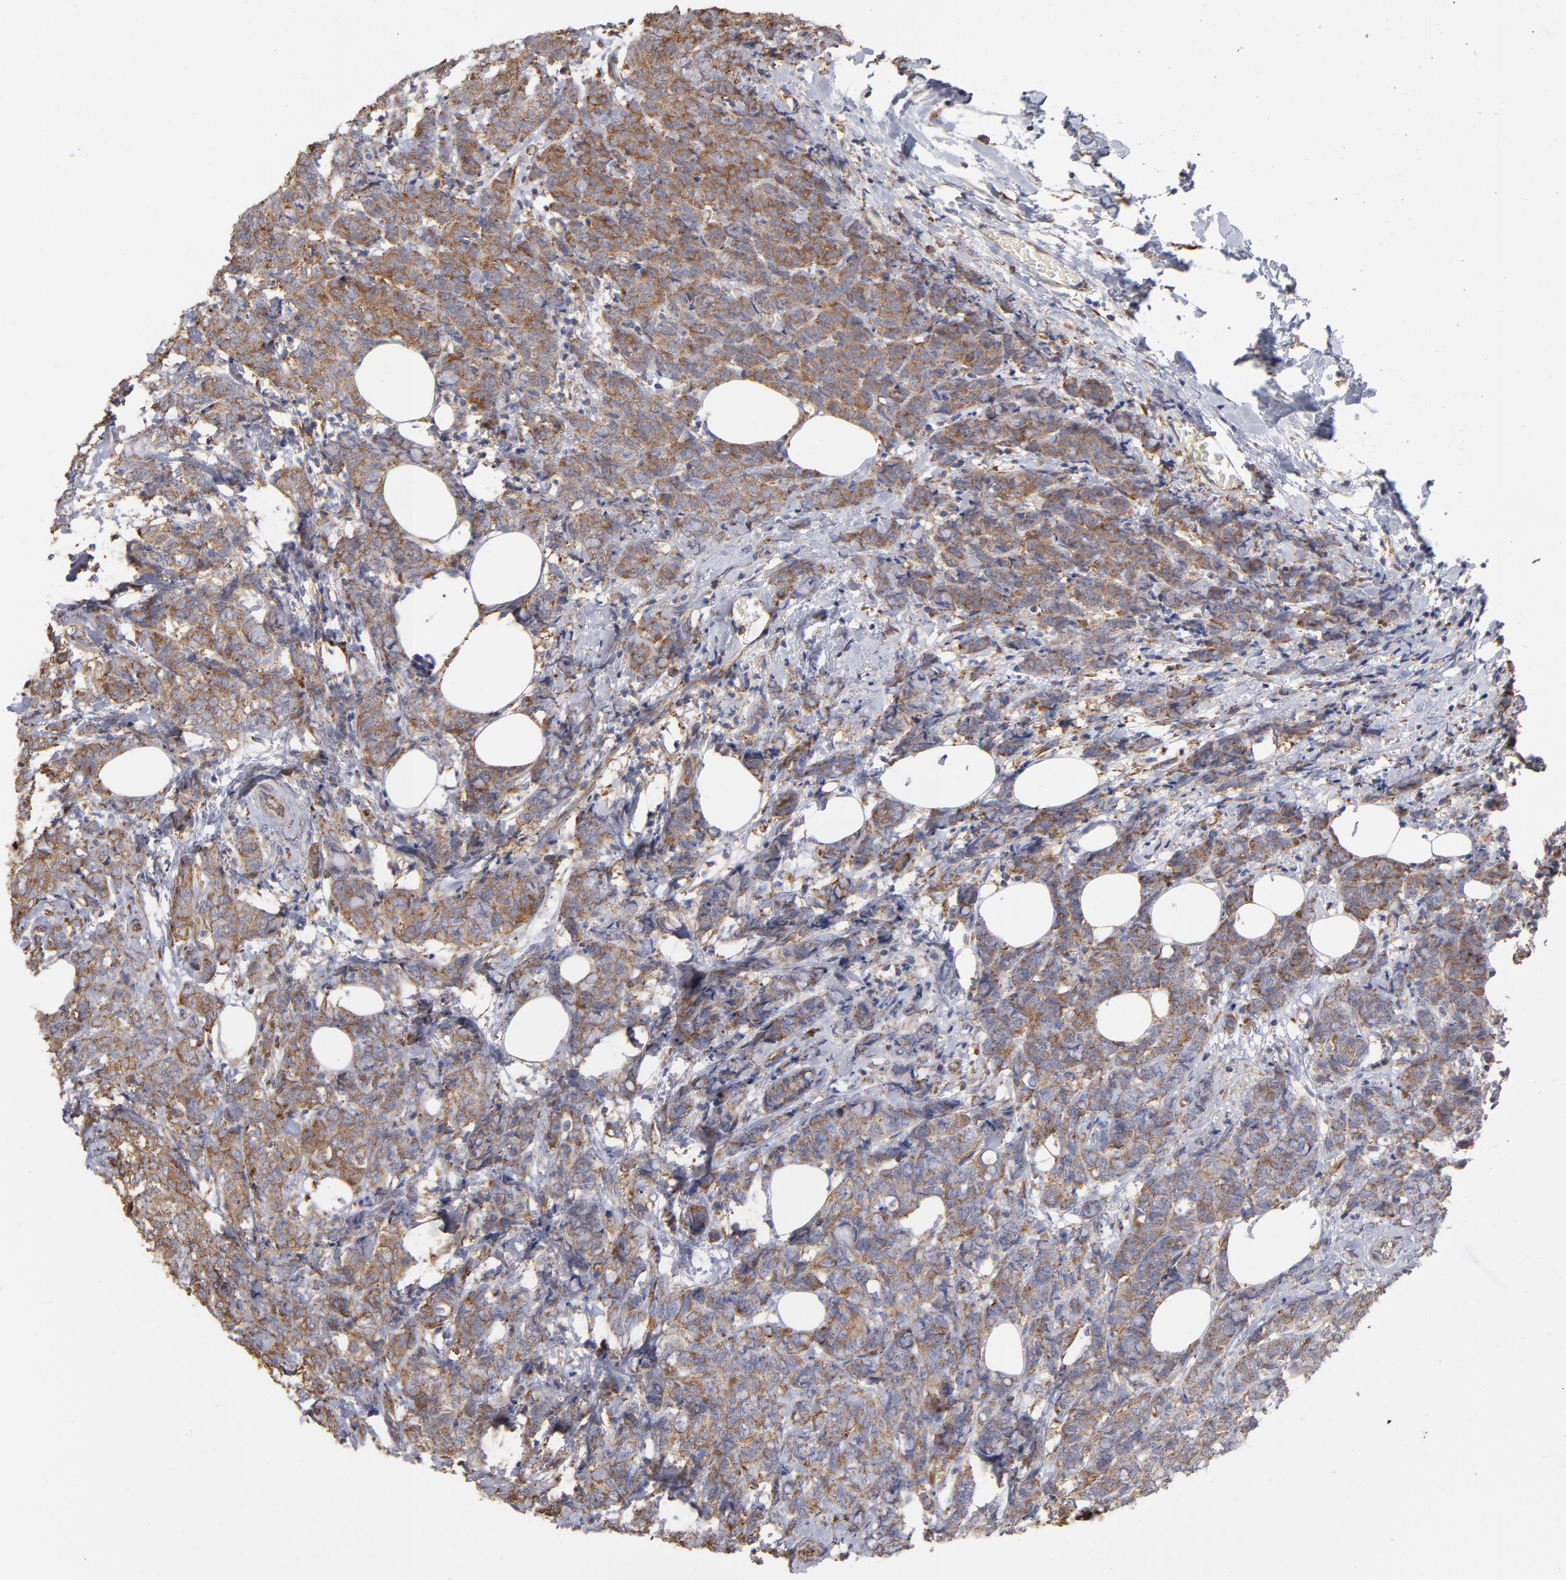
{"staining": {"intensity": "moderate", "quantity": ">75%", "location": "cytoplasmic/membranous"}, "tissue": "breast cancer", "cell_type": "Tumor cells", "image_type": "cancer", "snomed": [{"axis": "morphology", "description": "Lobular carcinoma"}, {"axis": "topography", "description": "Breast"}], "caption": "Tumor cells display moderate cytoplasmic/membranous staining in about >75% of cells in breast lobular carcinoma.", "gene": "RPL3", "patient": {"sex": "female", "age": 60}}